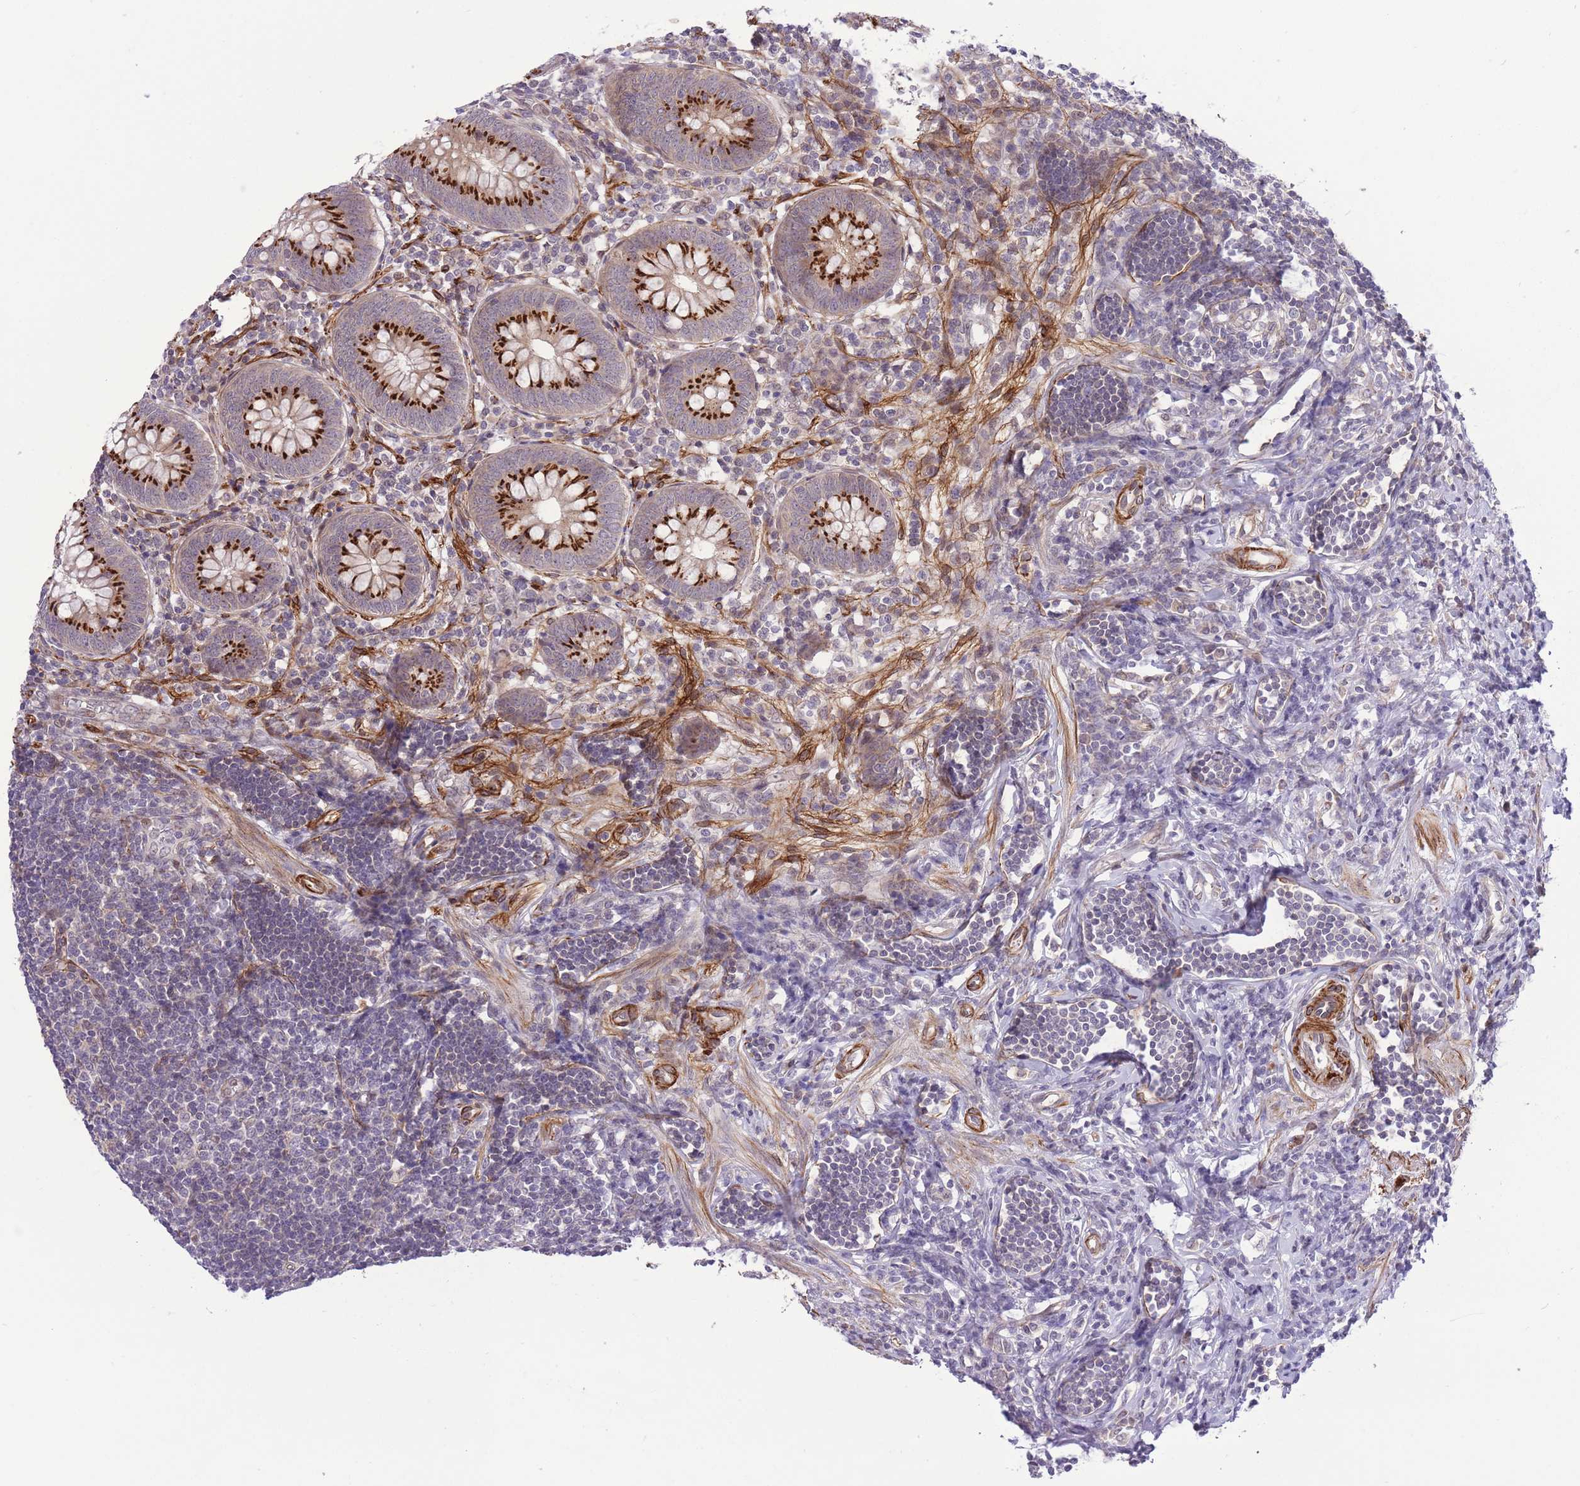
{"staining": {"intensity": "strong", "quantity": ">75%", "location": "cytoplasmic/membranous"}, "tissue": "appendix", "cell_type": "Glandular cells", "image_type": "normal", "snomed": [{"axis": "morphology", "description": "Normal tissue, NOS"}, {"axis": "topography", "description": "Appendix"}], "caption": "A histopathology image of human appendix stained for a protein reveals strong cytoplasmic/membranous brown staining in glandular cells. The protein of interest is shown in brown color, while the nuclei are stained blue.", "gene": "ZBED5", "patient": {"sex": "female", "age": 54}}